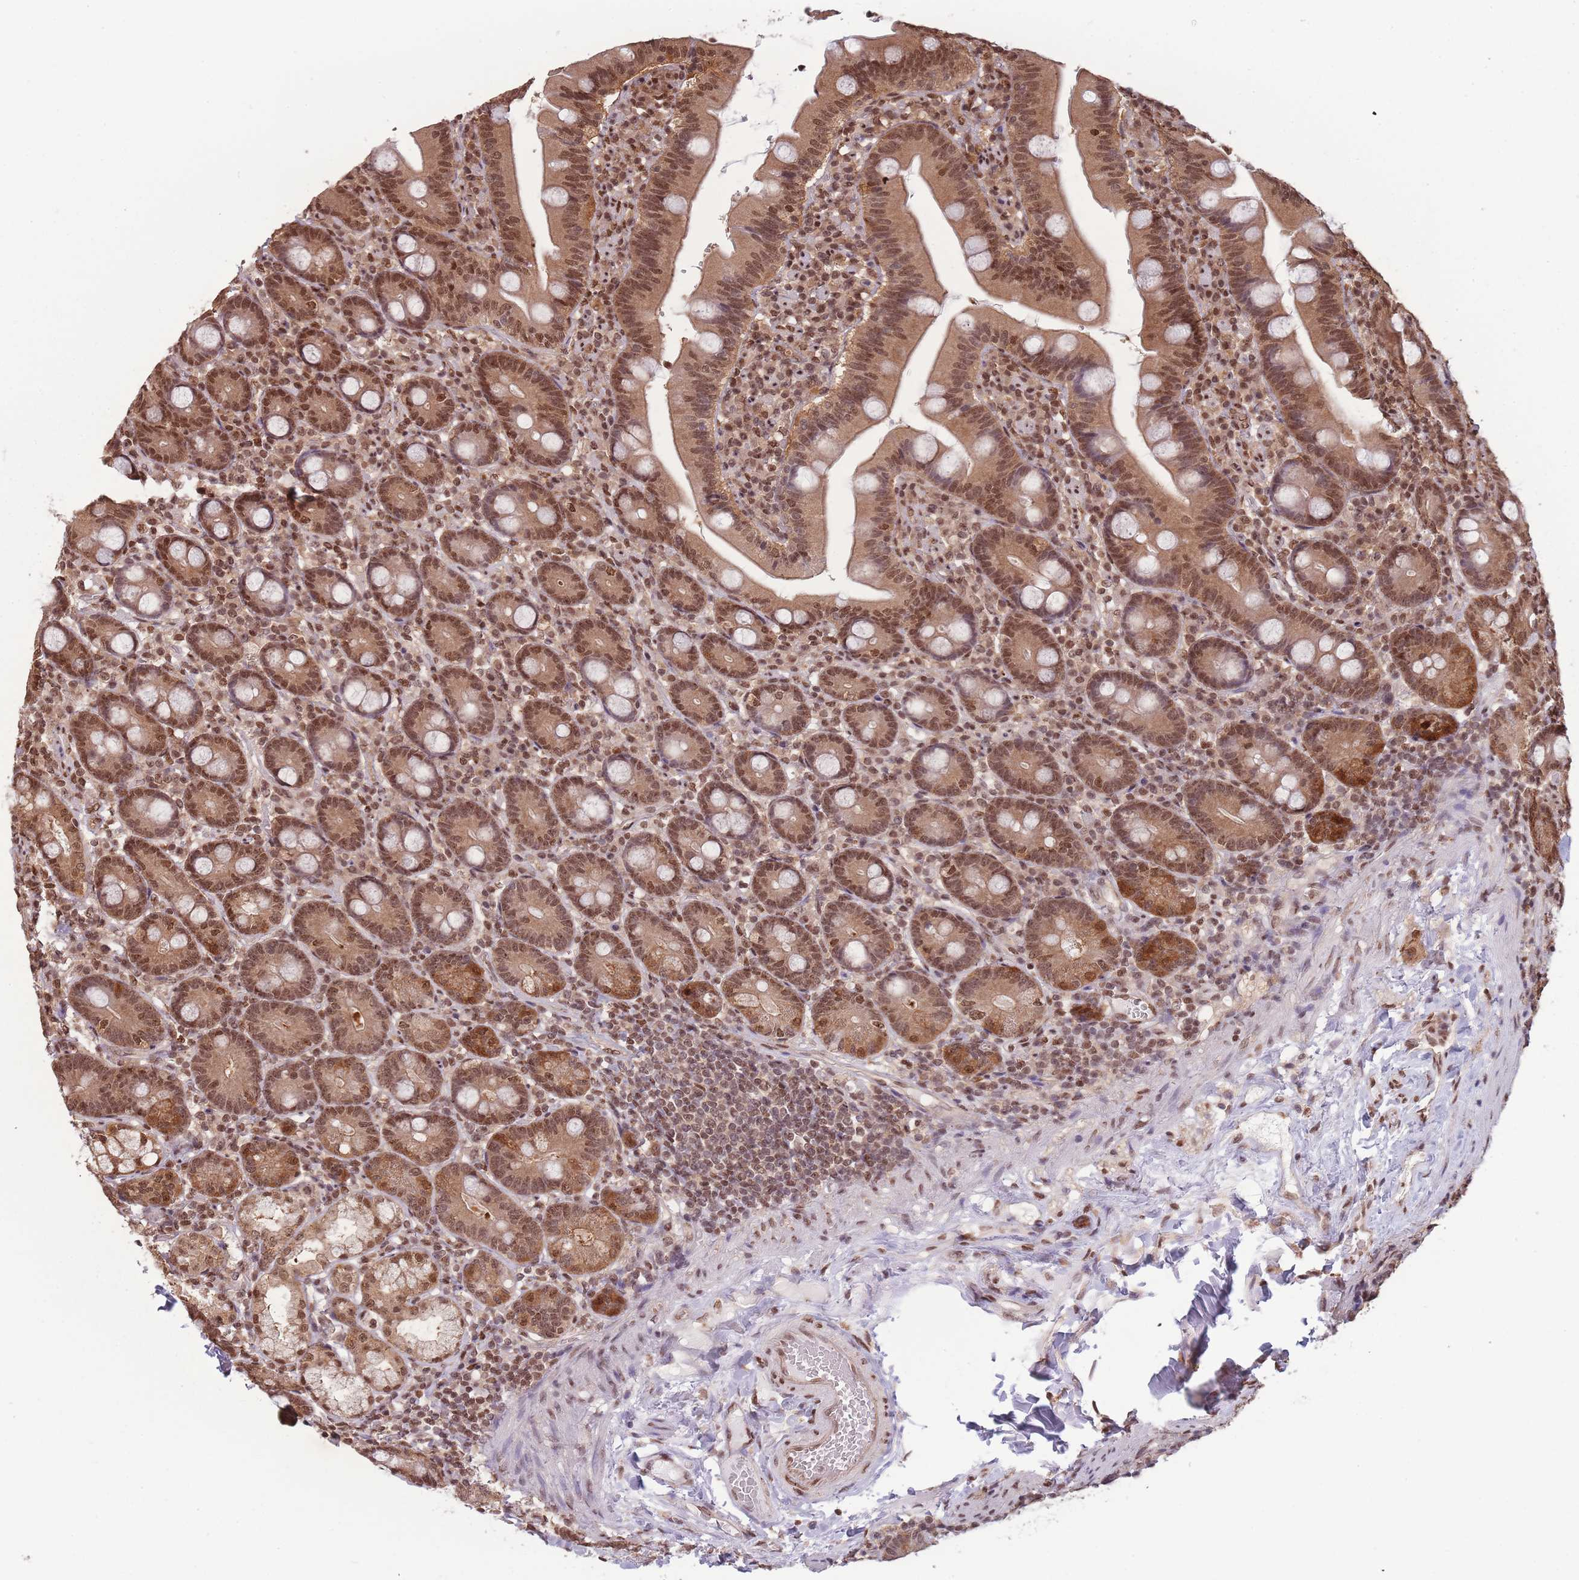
{"staining": {"intensity": "moderate", "quantity": ">75%", "location": "cytoplasmic/membranous,nuclear"}, "tissue": "duodenum", "cell_type": "Glandular cells", "image_type": "normal", "snomed": [{"axis": "morphology", "description": "Normal tissue, NOS"}, {"axis": "topography", "description": "Duodenum"}], "caption": "High-power microscopy captured an immunohistochemistry (IHC) histopathology image of unremarkable duodenum, revealing moderate cytoplasmic/membranous,nuclear positivity in about >75% of glandular cells.", "gene": "RPS27A", "patient": {"sex": "female", "age": 67}}